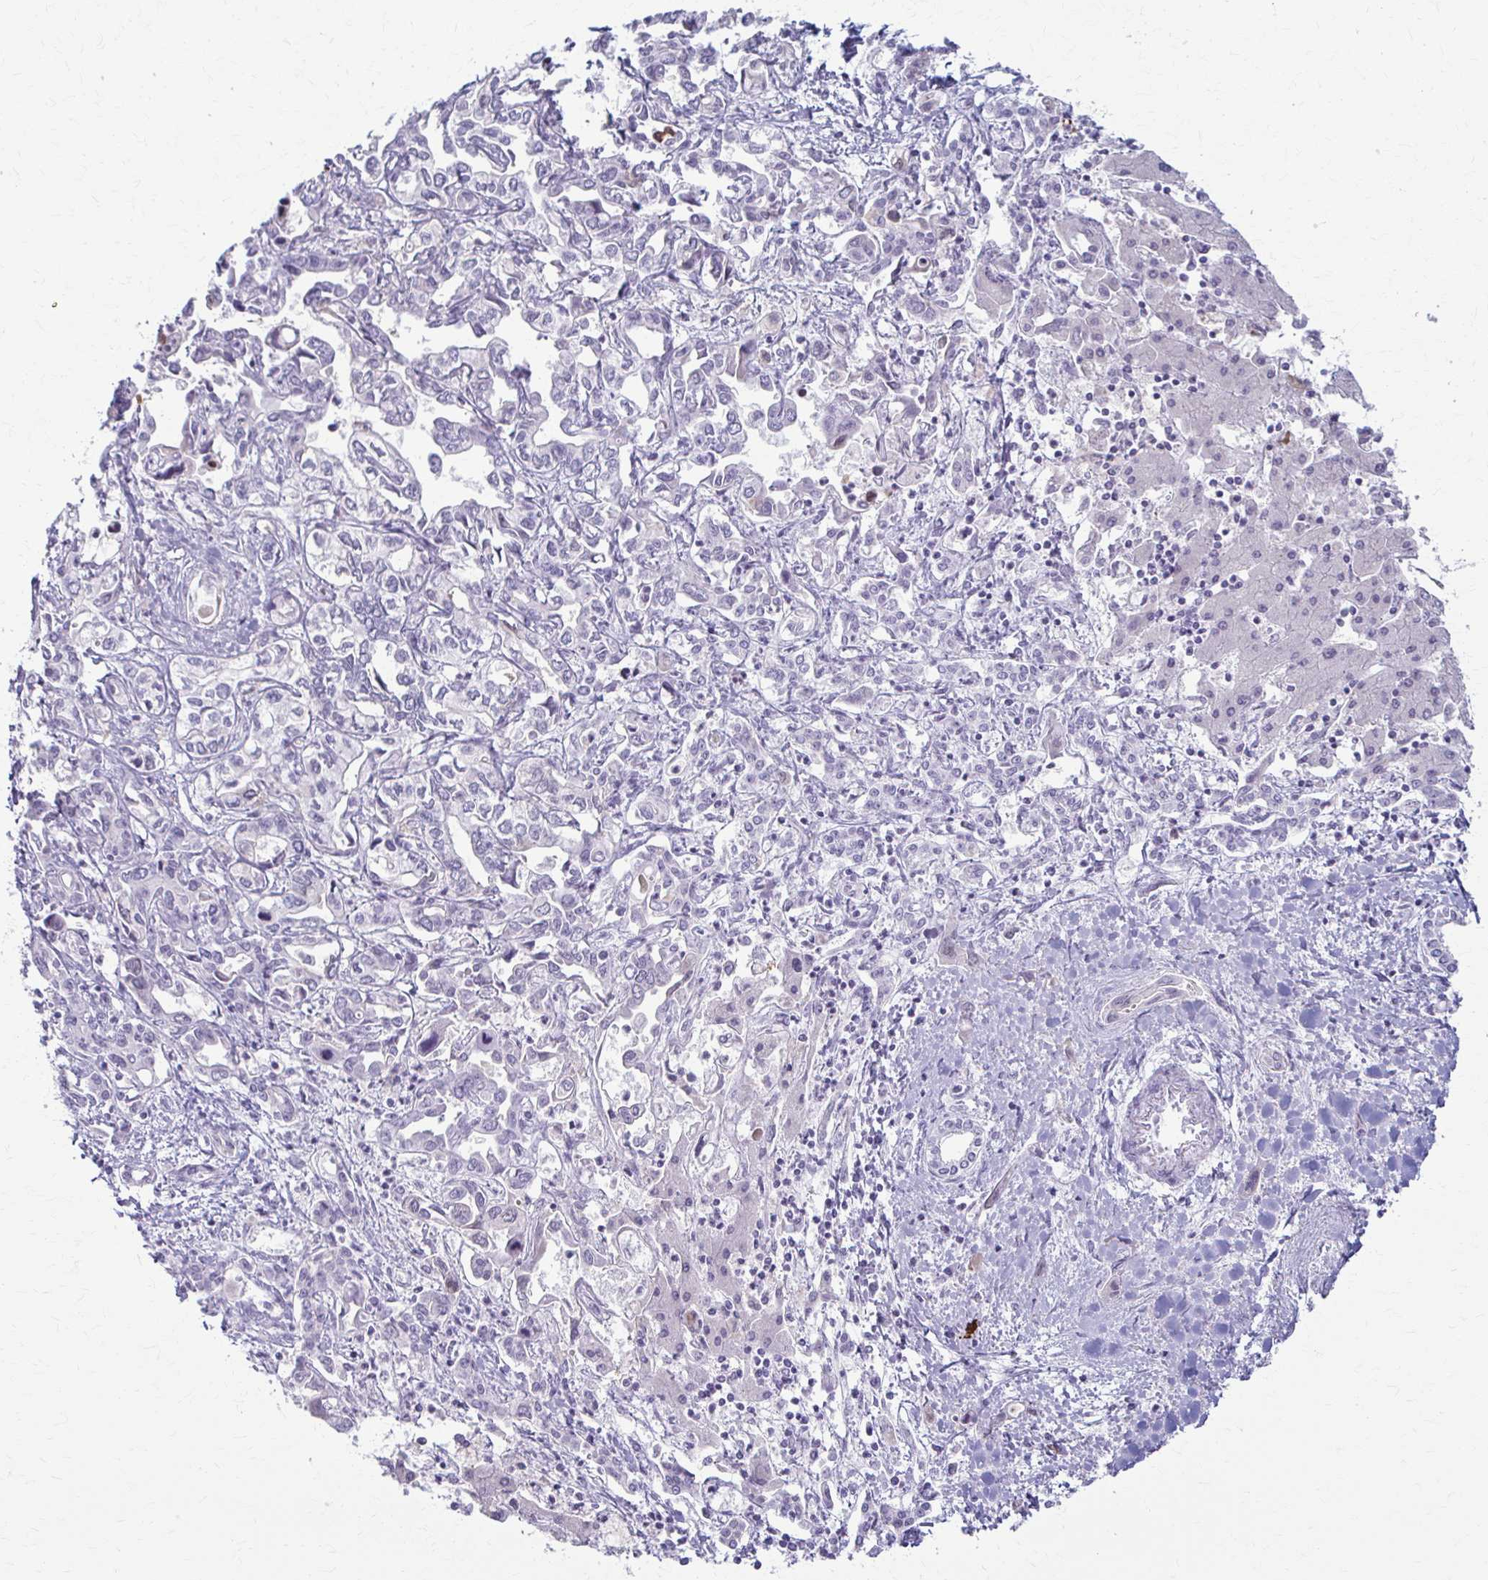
{"staining": {"intensity": "negative", "quantity": "none", "location": "none"}, "tissue": "liver cancer", "cell_type": "Tumor cells", "image_type": "cancer", "snomed": [{"axis": "morphology", "description": "Cholangiocarcinoma"}, {"axis": "topography", "description": "Liver"}], "caption": "High magnification brightfield microscopy of liver cancer (cholangiocarcinoma) stained with DAB (brown) and counterstained with hematoxylin (blue): tumor cells show no significant expression. Nuclei are stained in blue.", "gene": "LDLRAP1", "patient": {"sex": "female", "age": 64}}